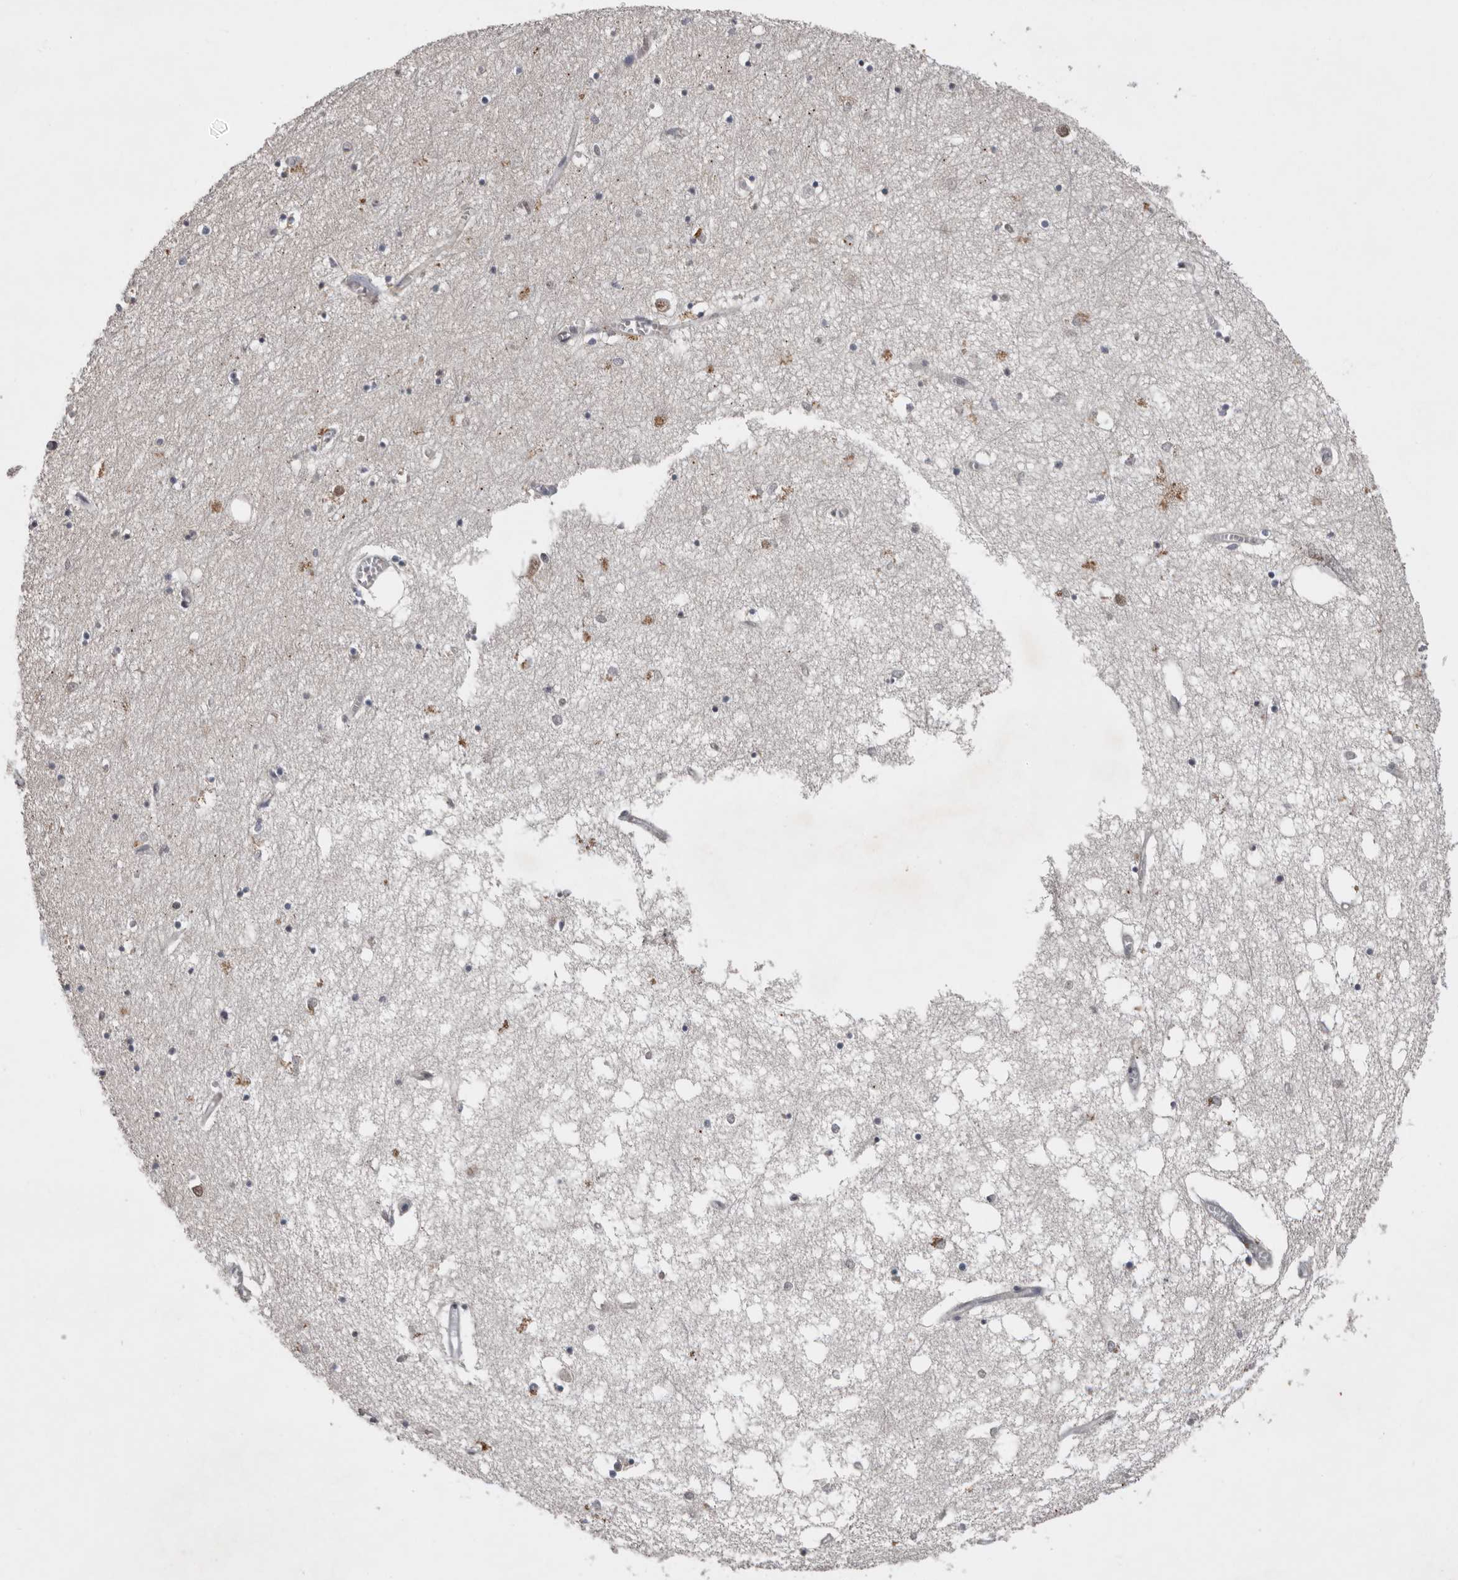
{"staining": {"intensity": "weak", "quantity": "<25%", "location": "cytoplasmic/membranous"}, "tissue": "hippocampus", "cell_type": "Glial cells", "image_type": "normal", "snomed": [{"axis": "morphology", "description": "Normal tissue, NOS"}, {"axis": "topography", "description": "Hippocampus"}], "caption": "High power microscopy photomicrograph of an IHC image of benign hippocampus, revealing no significant staining in glial cells. (Brightfield microscopy of DAB (3,3'-diaminobenzidine) immunohistochemistry (IHC) at high magnification).", "gene": "CHML", "patient": {"sex": "male", "age": 70}}